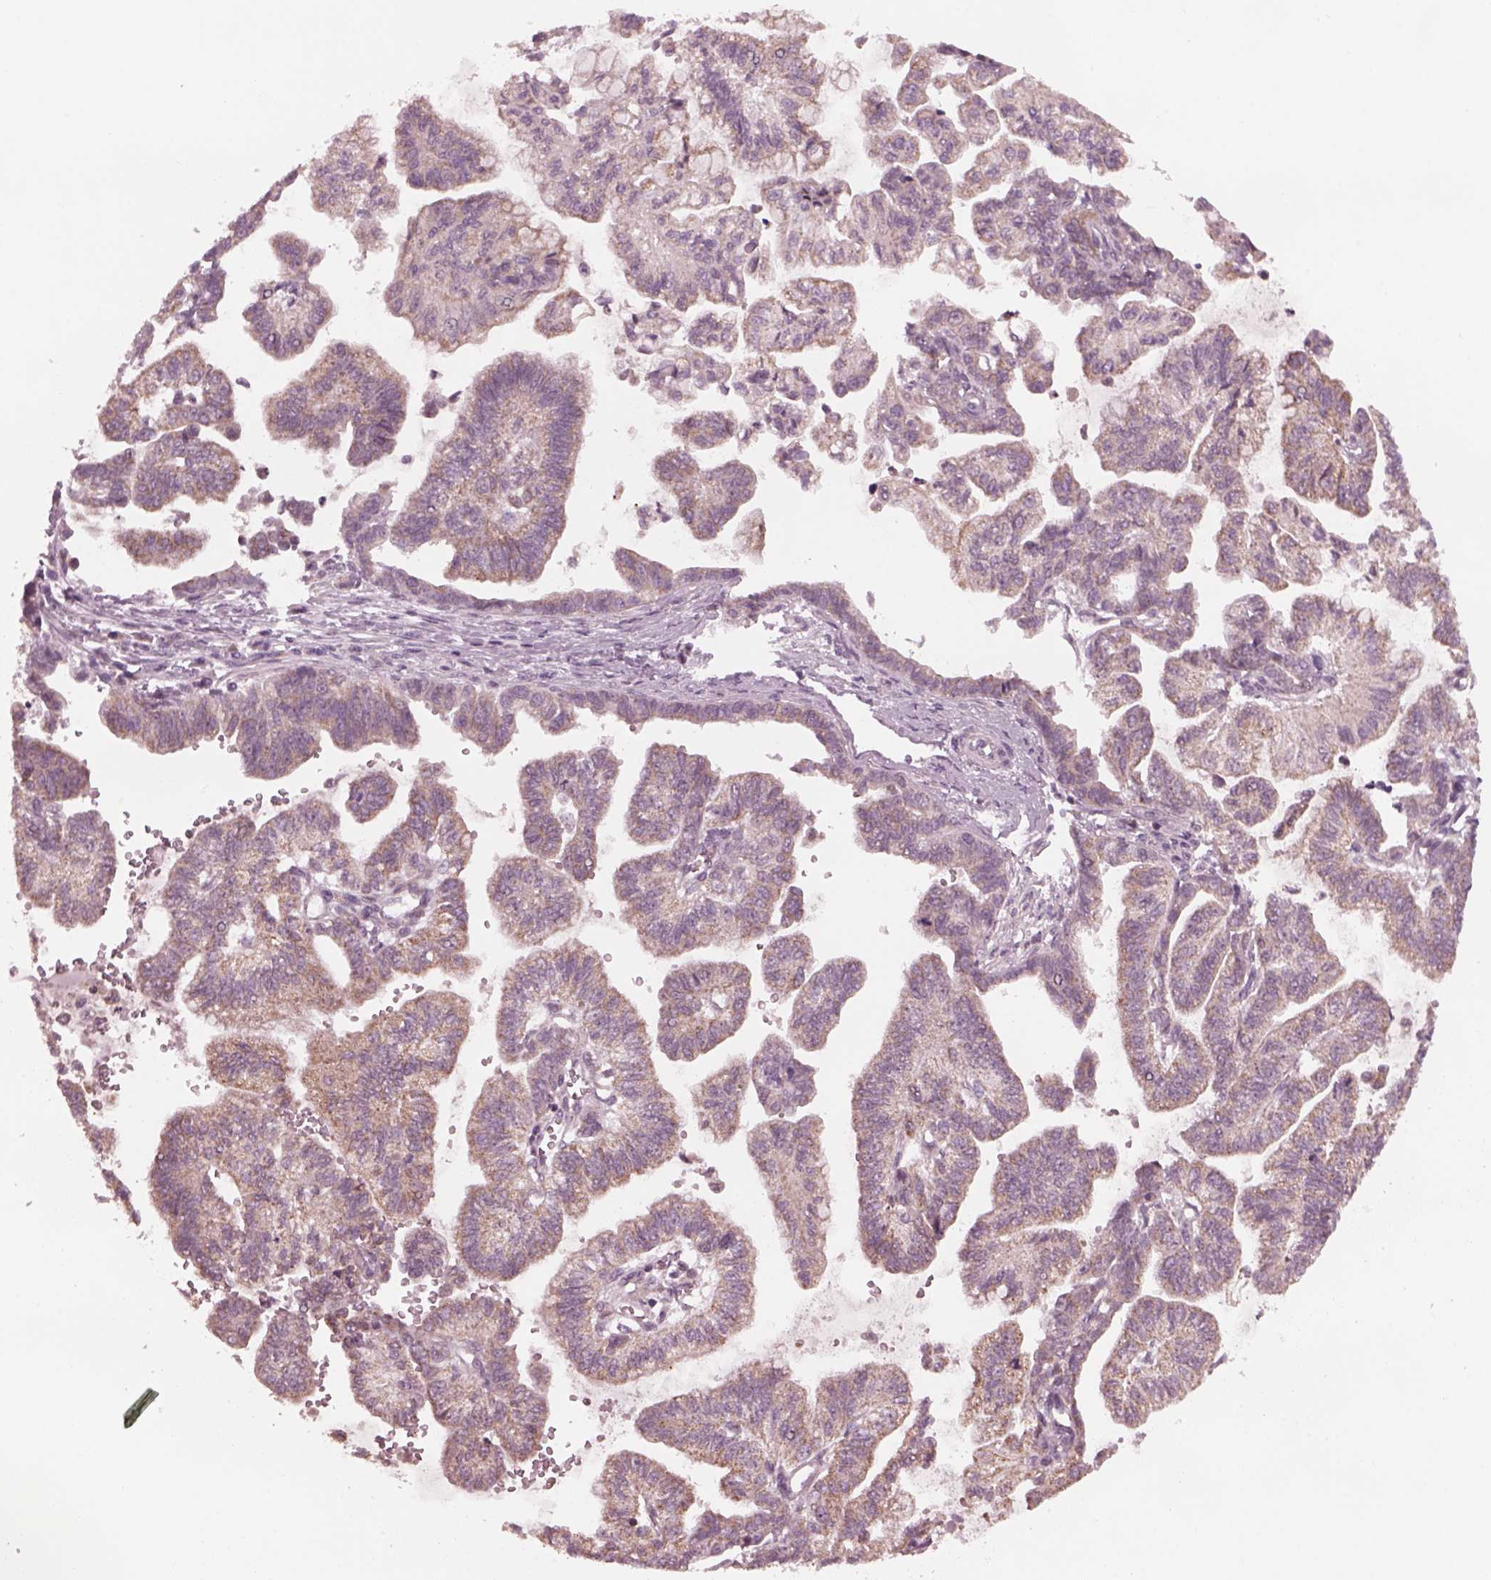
{"staining": {"intensity": "moderate", "quantity": "<25%", "location": "cytoplasmic/membranous"}, "tissue": "stomach cancer", "cell_type": "Tumor cells", "image_type": "cancer", "snomed": [{"axis": "morphology", "description": "Adenocarcinoma, NOS"}, {"axis": "topography", "description": "Stomach"}], "caption": "A histopathology image of adenocarcinoma (stomach) stained for a protein exhibits moderate cytoplasmic/membranous brown staining in tumor cells.", "gene": "CELSR3", "patient": {"sex": "male", "age": 83}}